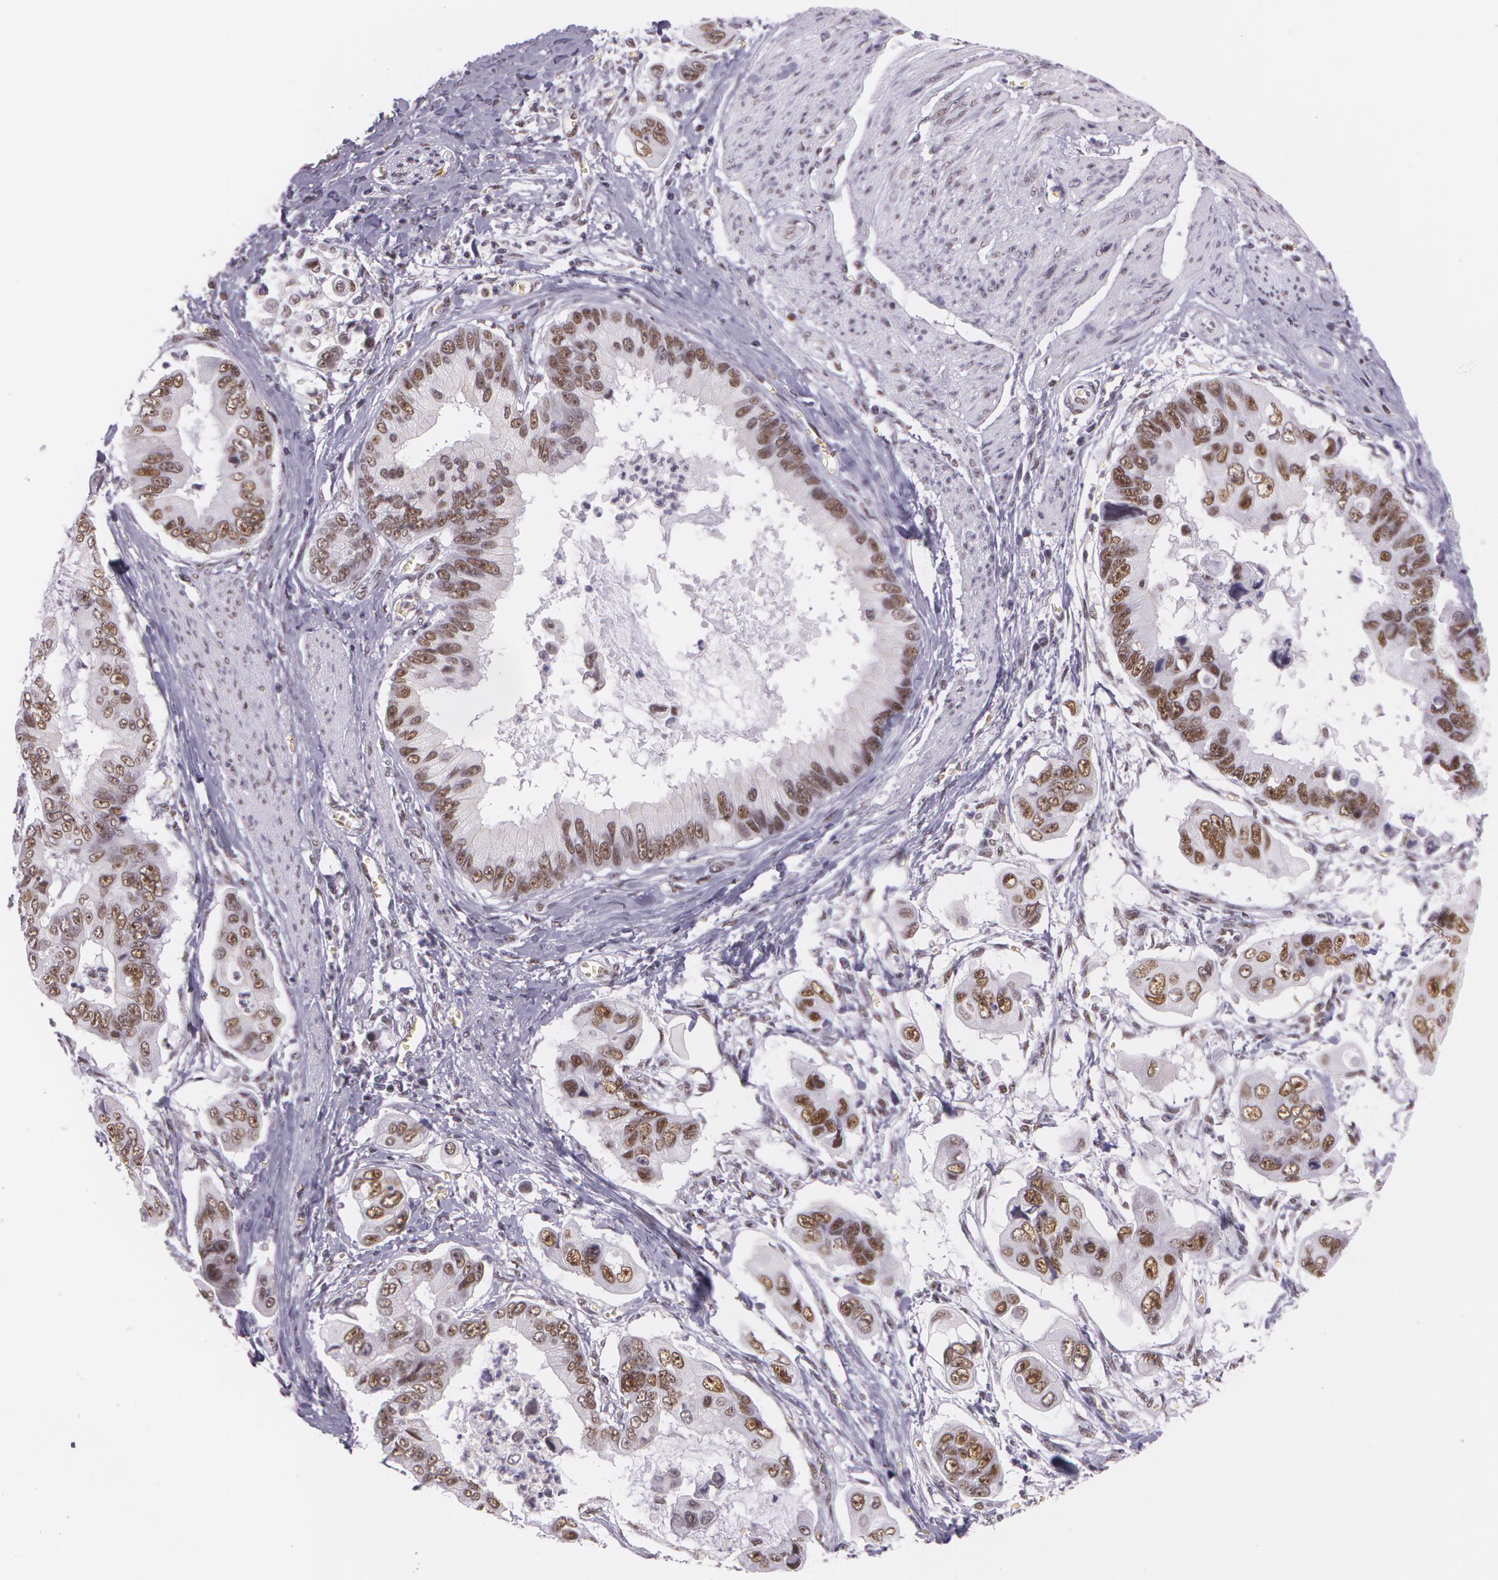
{"staining": {"intensity": "moderate", "quantity": ">75%", "location": "nuclear"}, "tissue": "stomach cancer", "cell_type": "Tumor cells", "image_type": "cancer", "snomed": [{"axis": "morphology", "description": "Adenocarcinoma, NOS"}, {"axis": "topography", "description": "Stomach, upper"}], "caption": "Stomach adenocarcinoma stained with immunohistochemistry (IHC) demonstrates moderate nuclear staining in about >75% of tumor cells. The protein of interest is shown in brown color, while the nuclei are stained blue.", "gene": "NBN", "patient": {"sex": "male", "age": 80}}